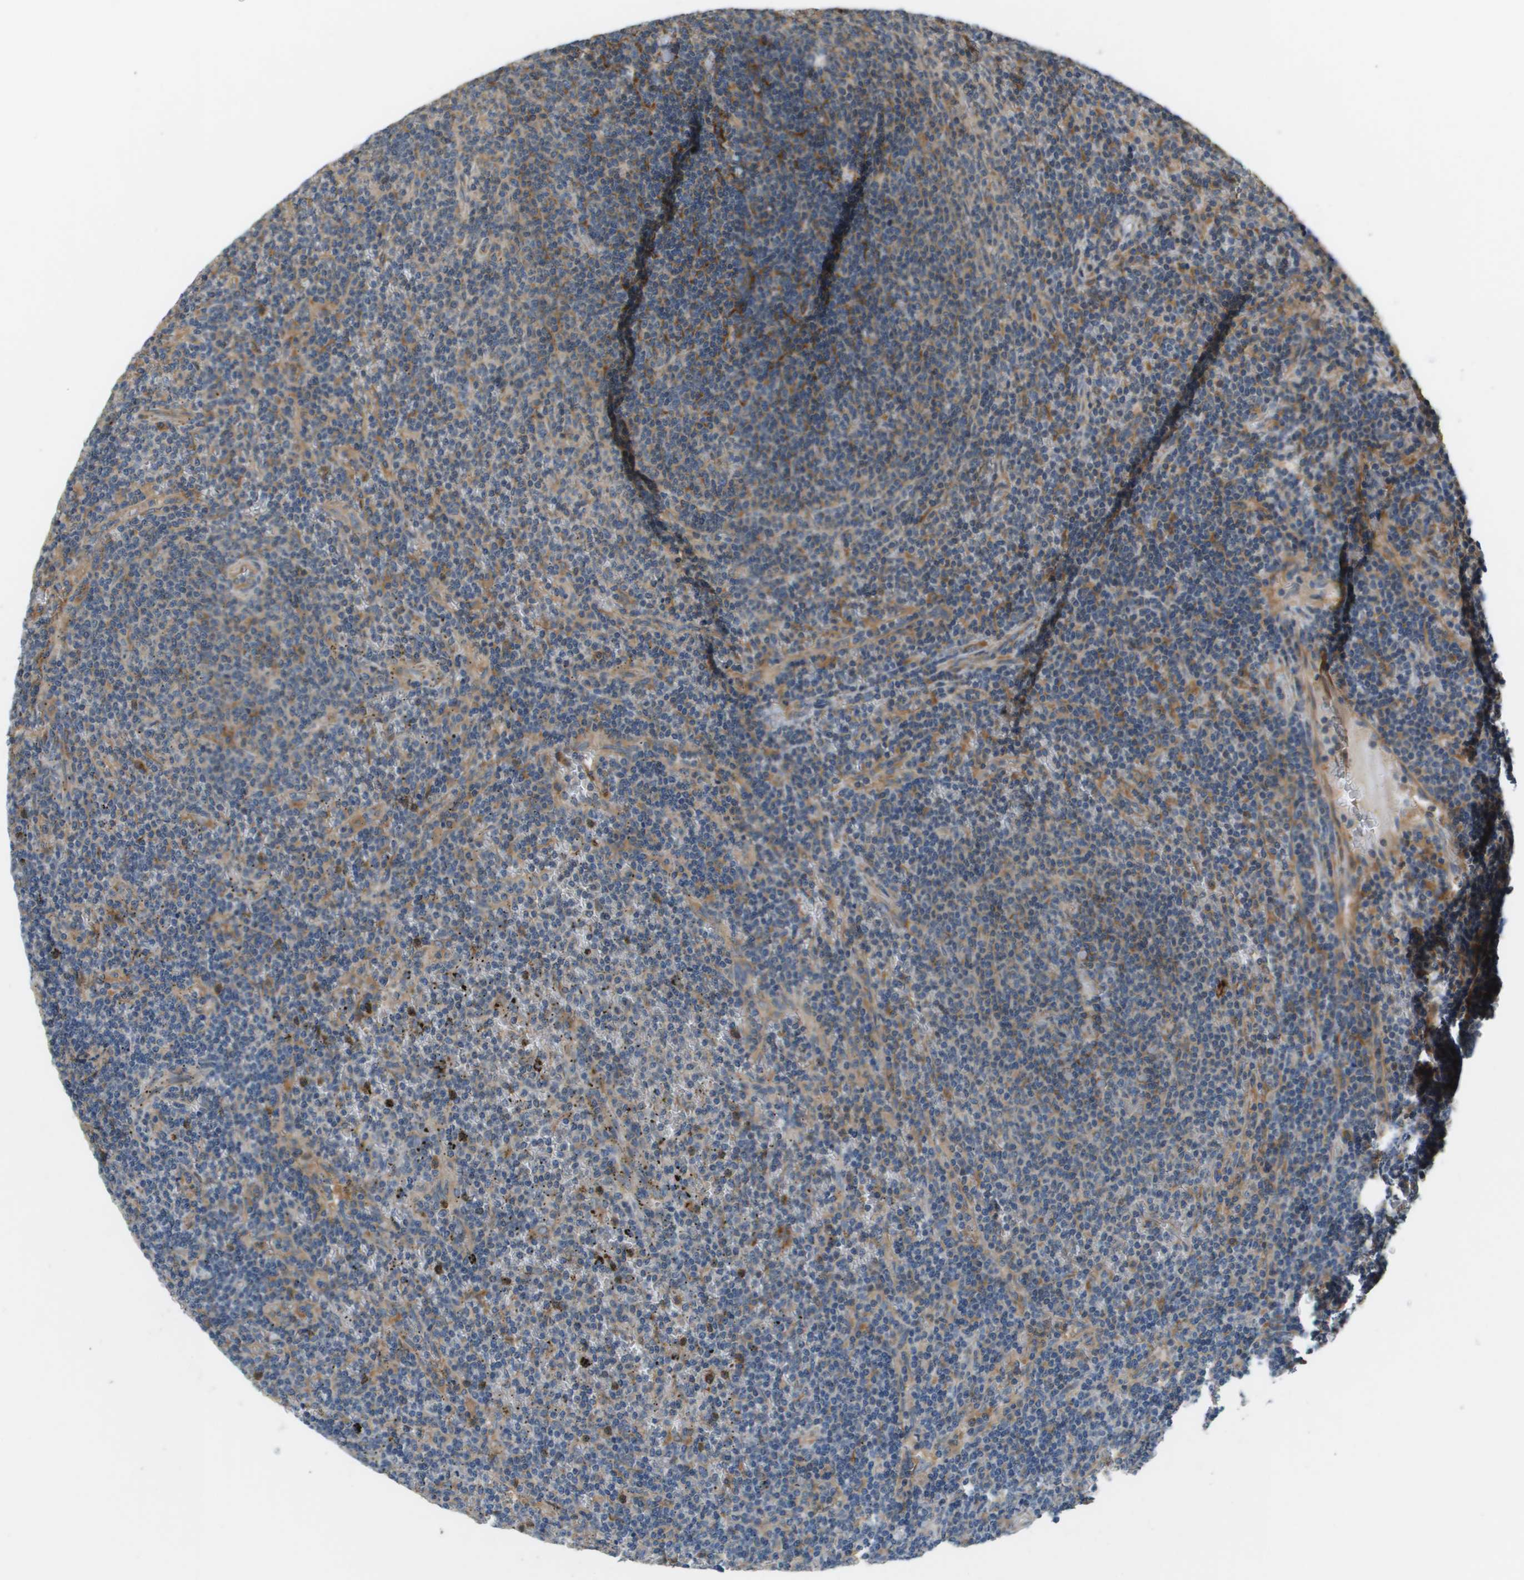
{"staining": {"intensity": "weak", "quantity": "<25%", "location": "cytoplasmic/membranous"}, "tissue": "lymphoma", "cell_type": "Tumor cells", "image_type": "cancer", "snomed": [{"axis": "morphology", "description": "Malignant lymphoma, non-Hodgkin's type, Low grade"}, {"axis": "topography", "description": "Spleen"}], "caption": "IHC micrograph of neoplastic tissue: human lymphoma stained with DAB (3,3'-diaminobenzidine) exhibits no significant protein staining in tumor cells. The staining was performed using DAB to visualize the protein expression in brown, while the nuclei were stained in blue with hematoxylin (Magnification: 20x).", "gene": "SAMSN1", "patient": {"sex": "female", "age": 50}}